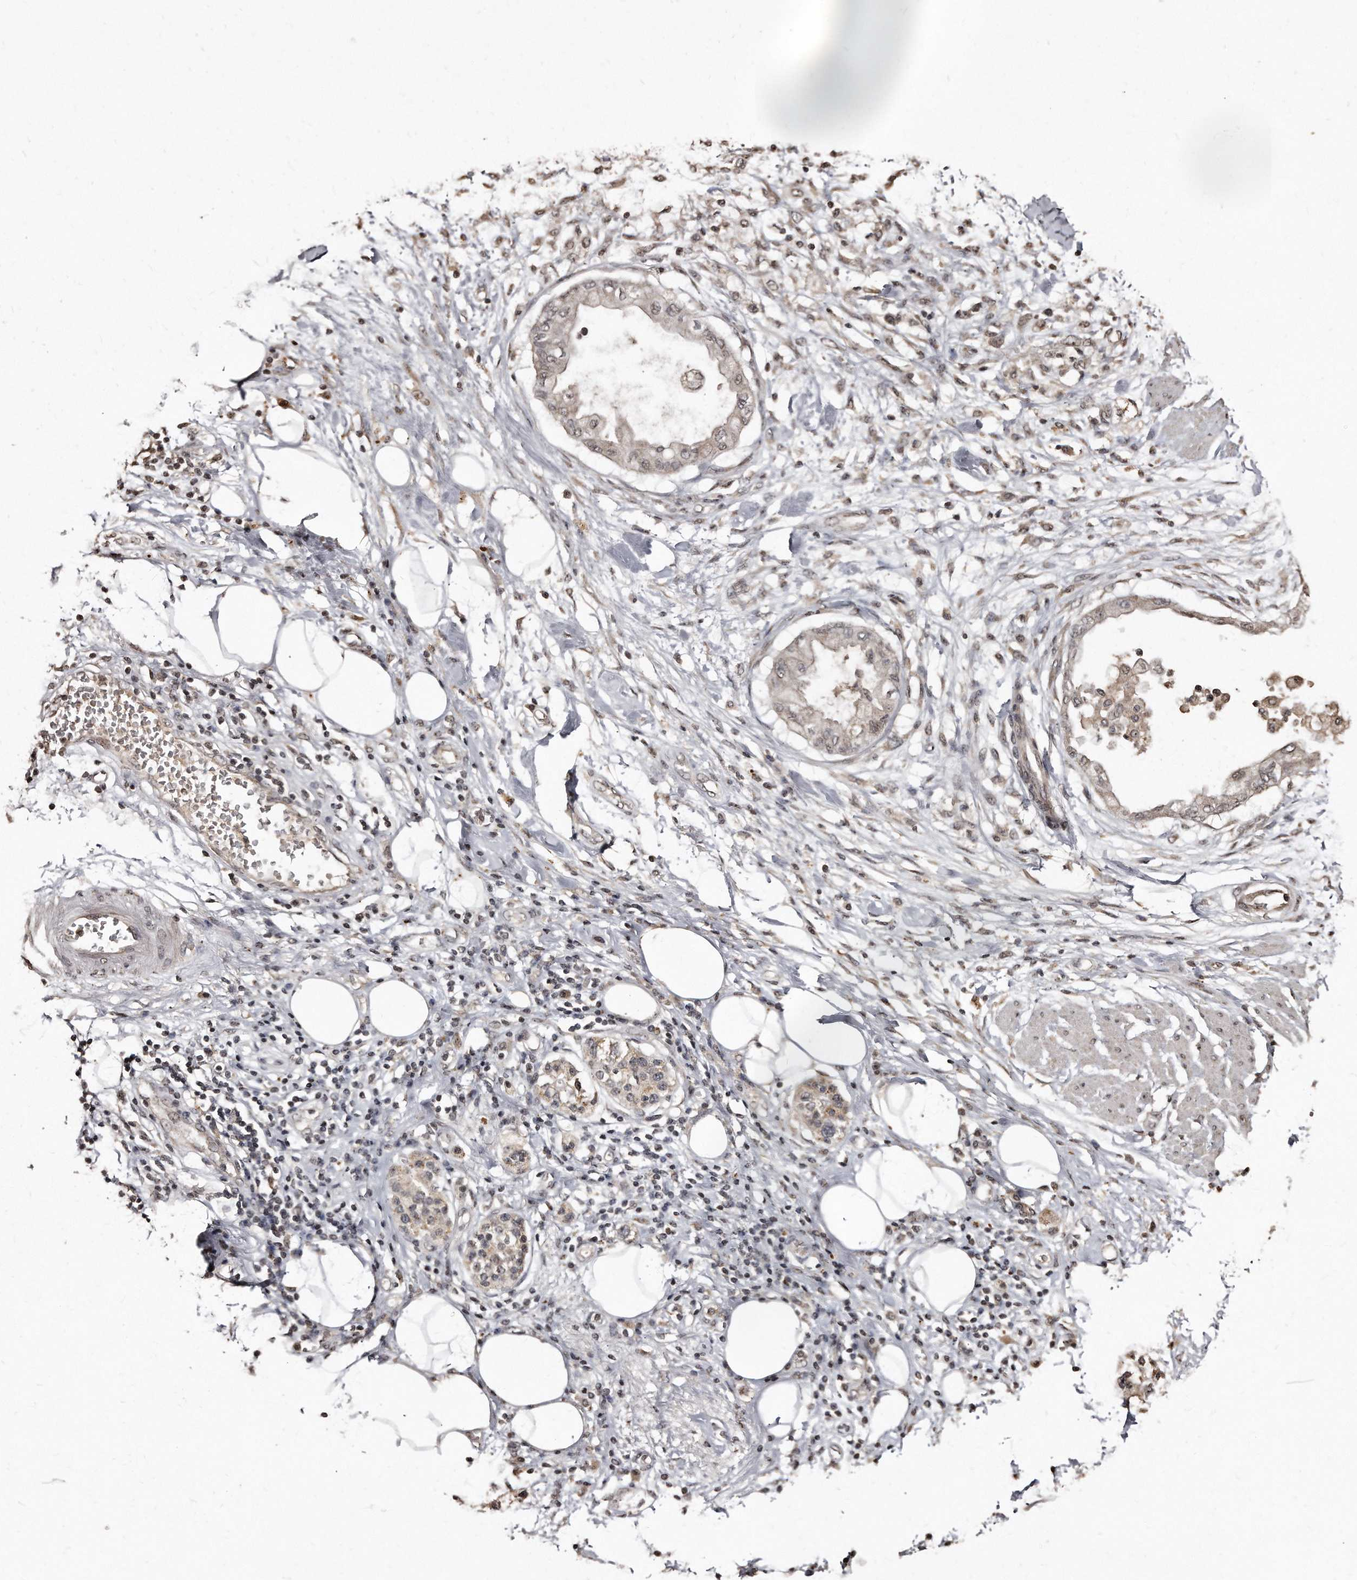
{"staining": {"intensity": "weak", "quantity": ">75%", "location": "cytoplasmic/membranous,nuclear"}, "tissue": "pancreatic cancer", "cell_type": "Tumor cells", "image_type": "cancer", "snomed": [{"axis": "morphology", "description": "Normal tissue, NOS"}, {"axis": "morphology", "description": "Adenocarcinoma, NOS"}, {"axis": "topography", "description": "Pancreas"}, {"axis": "topography", "description": "Duodenum"}], "caption": "A micrograph of human pancreatic cancer (adenocarcinoma) stained for a protein shows weak cytoplasmic/membranous and nuclear brown staining in tumor cells. (Brightfield microscopy of DAB IHC at high magnification).", "gene": "TSHR", "patient": {"sex": "female", "age": 60}}